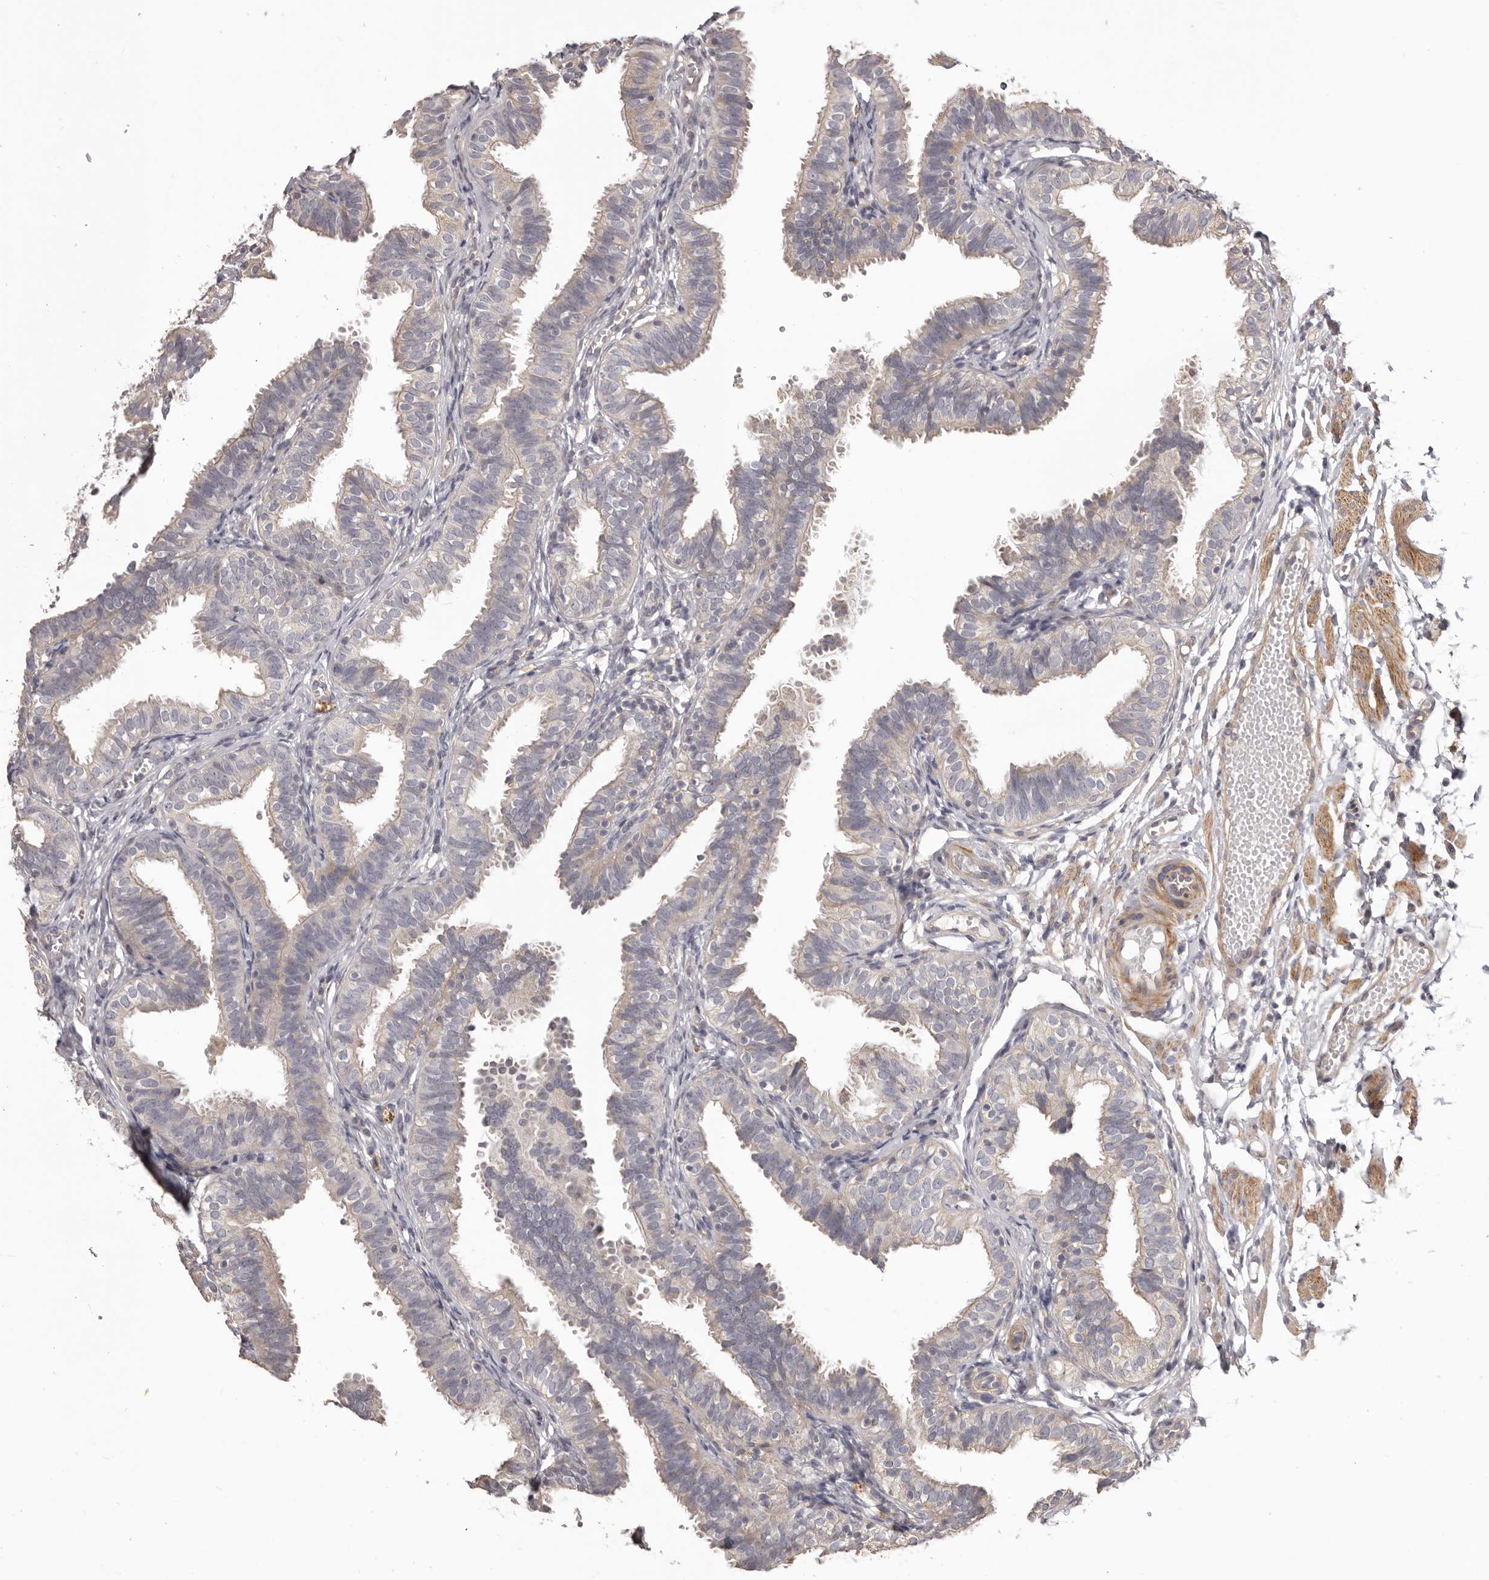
{"staining": {"intensity": "weak", "quantity": "<25%", "location": "cytoplasmic/membranous"}, "tissue": "fallopian tube", "cell_type": "Glandular cells", "image_type": "normal", "snomed": [{"axis": "morphology", "description": "Normal tissue, NOS"}, {"axis": "topography", "description": "Fallopian tube"}], "caption": "DAB immunohistochemical staining of normal fallopian tube demonstrates no significant positivity in glandular cells.", "gene": "HRH1", "patient": {"sex": "female", "age": 35}}